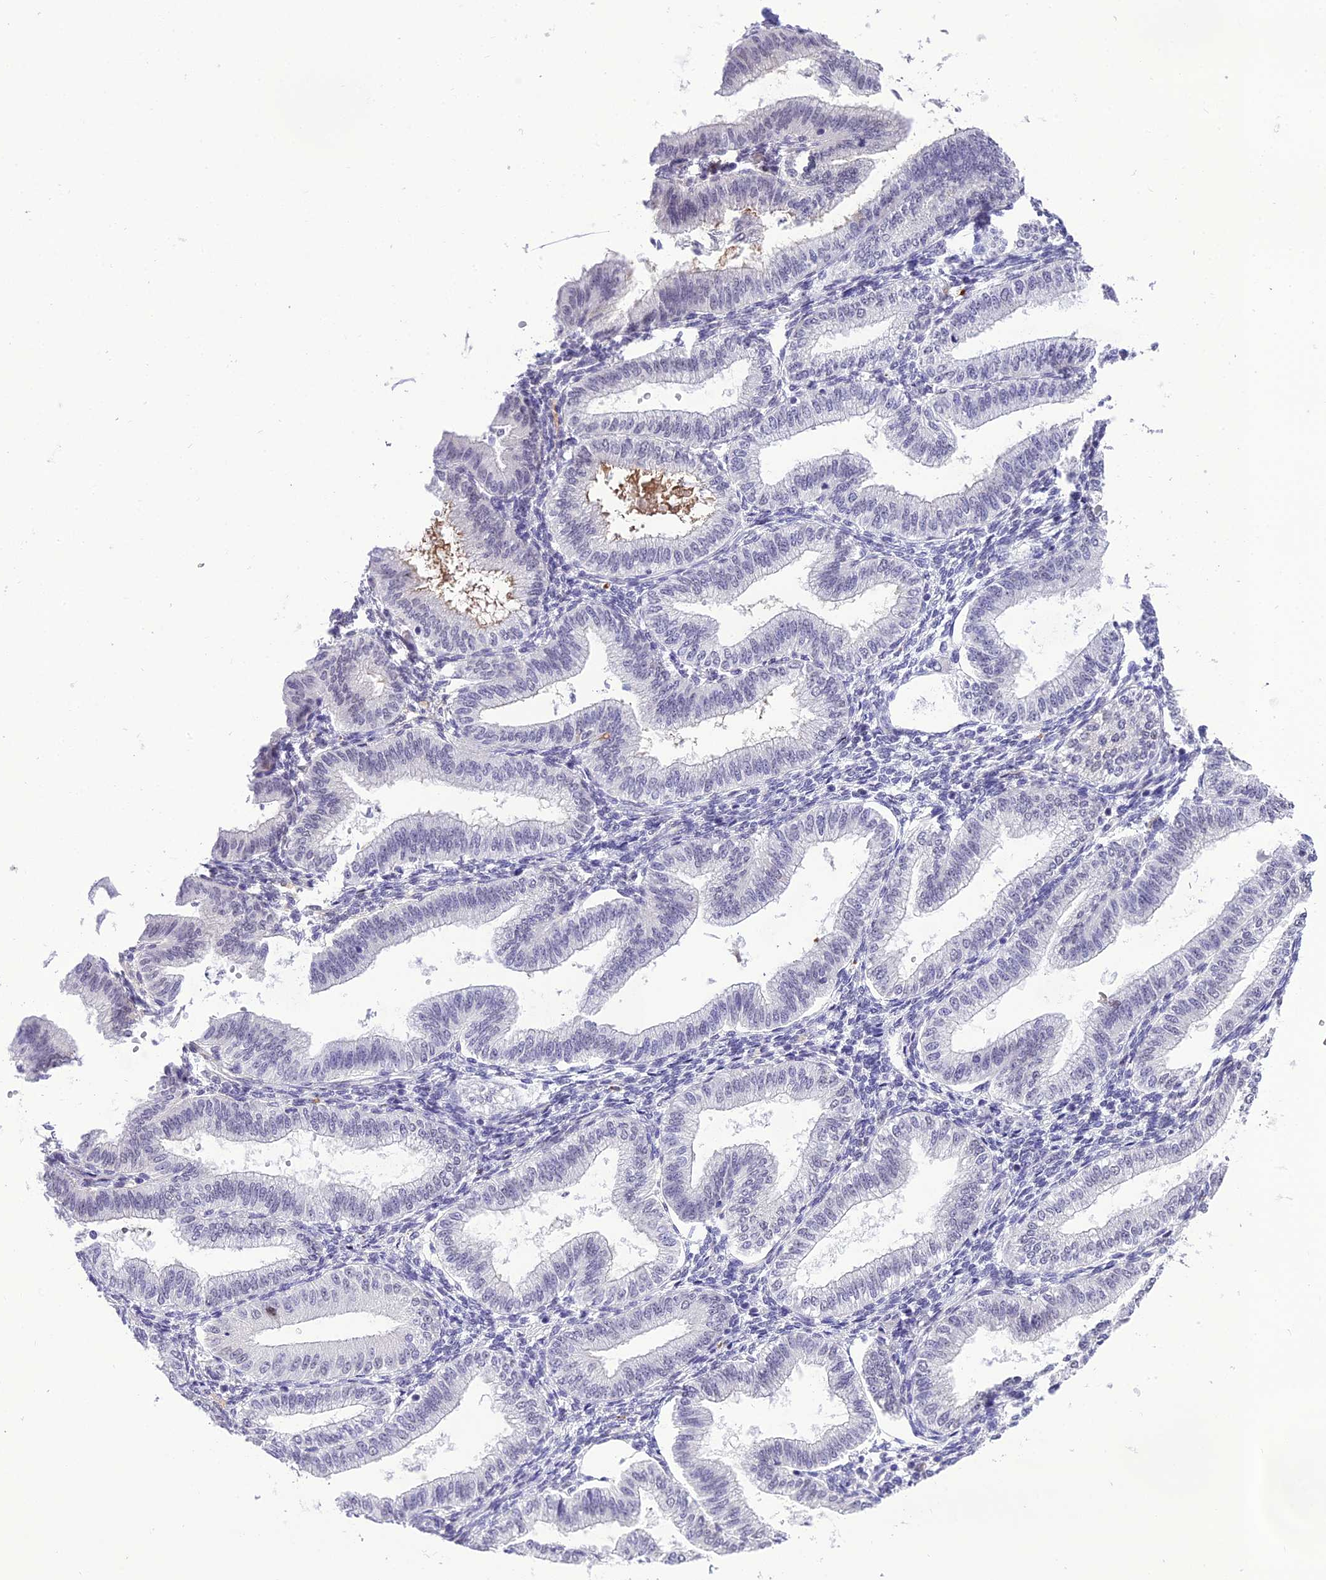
{"staining": {"intensity": "weak", "quantity": "<25%", "location": "nuclear"}, "tissue": "endometrium", "cell_type": "Cells in endometrial stroma", "image_type": "normal", "snomed": [{"axis": "morphology", "description": "Normal tissue, NOS"}, {"axis": "topography", "description": "Endometrium"}], "caption": "DAB immunohistochemical staining of benign endometrium displays no significant expression in cells in endometrial stroma.", "gene": "SH3RF3", "patient": {"sex": "female", "age": 39}}